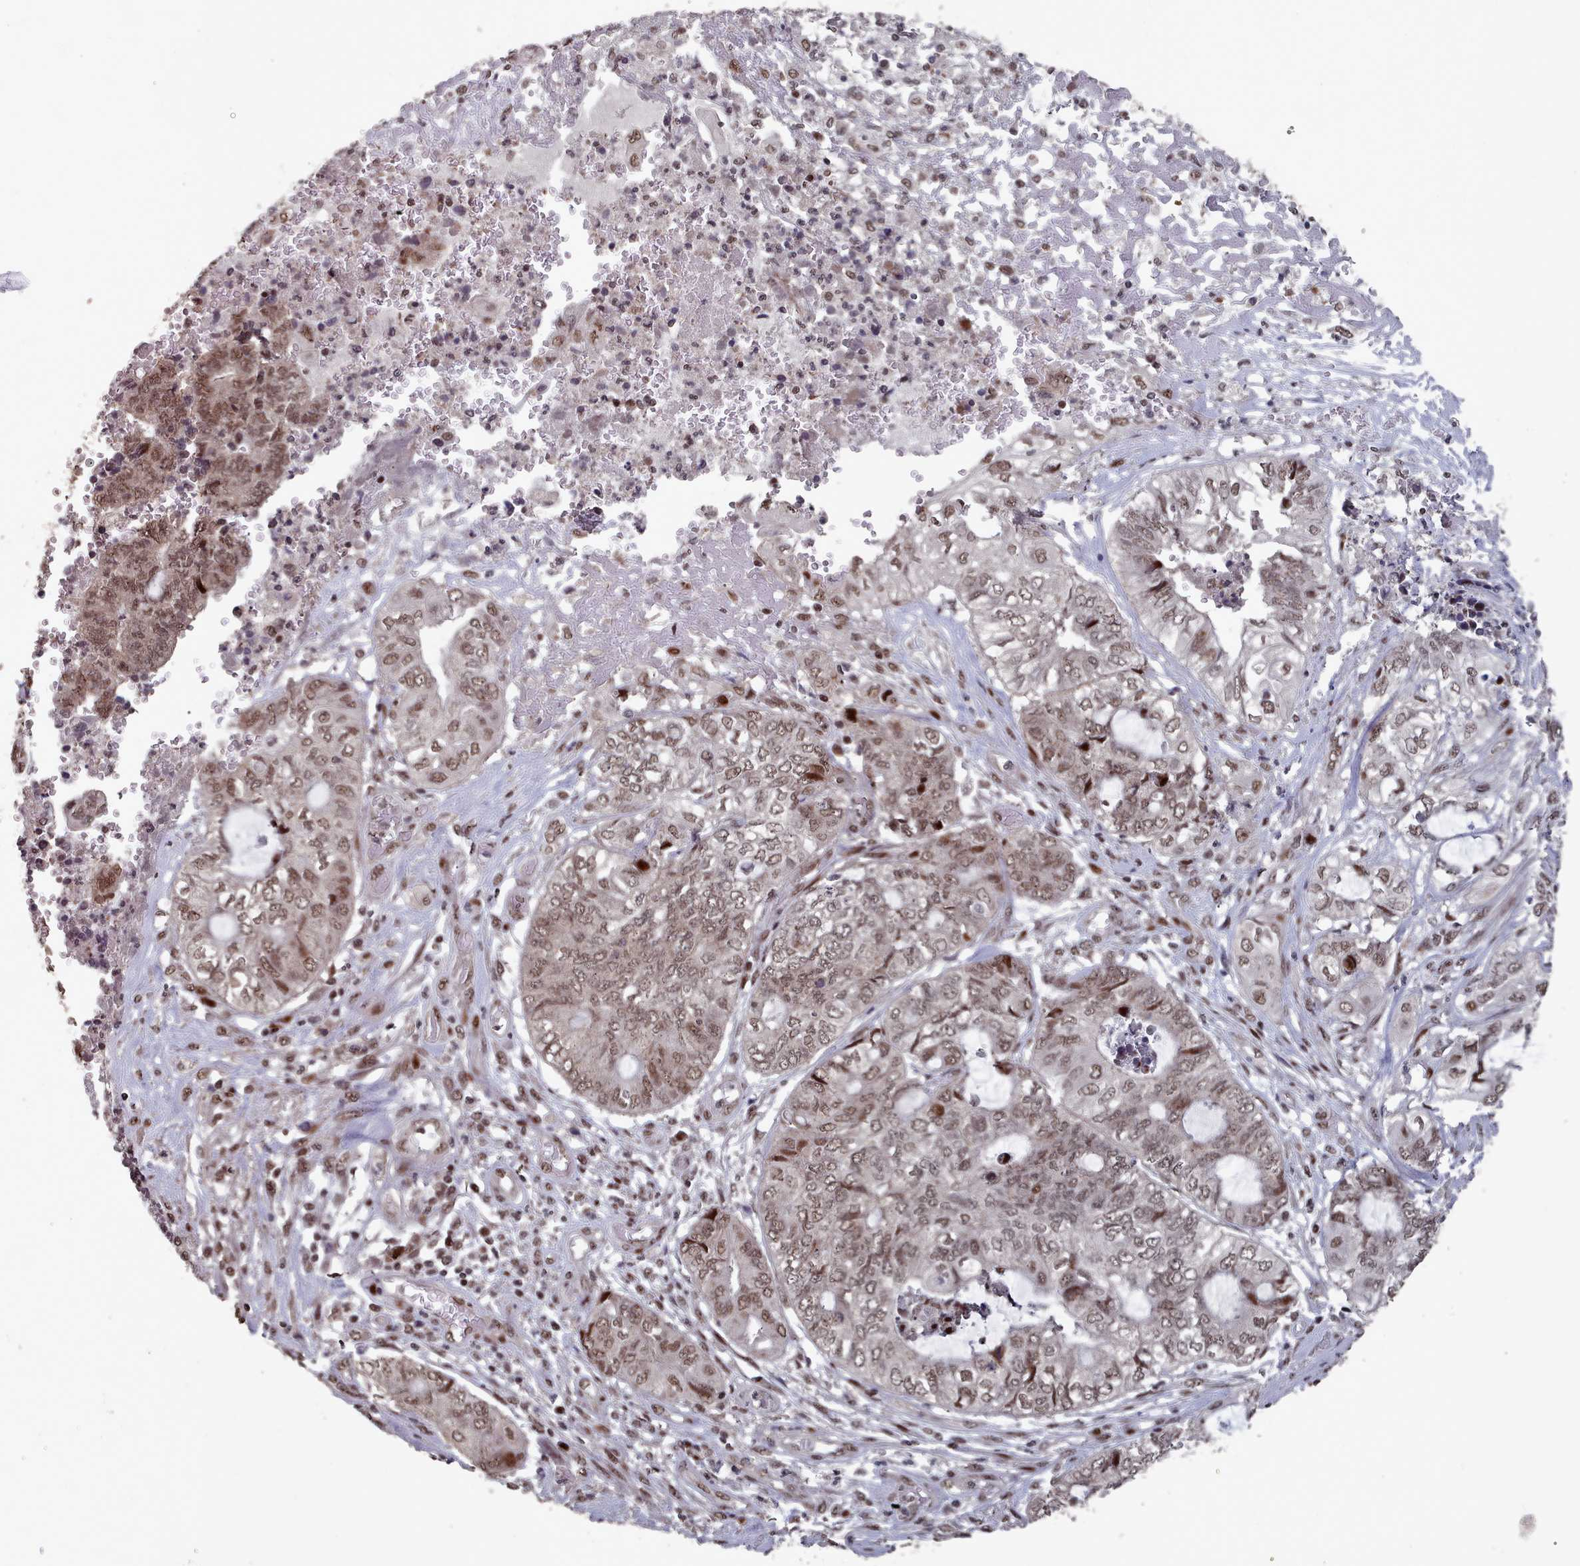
{"staining": {"intensity": "moderate", "quantity": ">75%", "location": "nuclear"}, "tissue": "endometrial cancer", "cell_type": "Tumor cells", "image_type": "cancer", "snomed": [{"axis": "morphology", "description": "Adenocarcinoma, NOS"}, {"axis": "topography", "description": "Uterus"}, {"axis": "topography", "description": "Endometrium"}], "caption": "IHC (DAB) staining of human endometrial adenocarcinoma shows moderate nuclear protein staining in approximately >75% of tumor cells.", "gene": "PNRC2", "patient": {"sex": "female", "age": 70}}